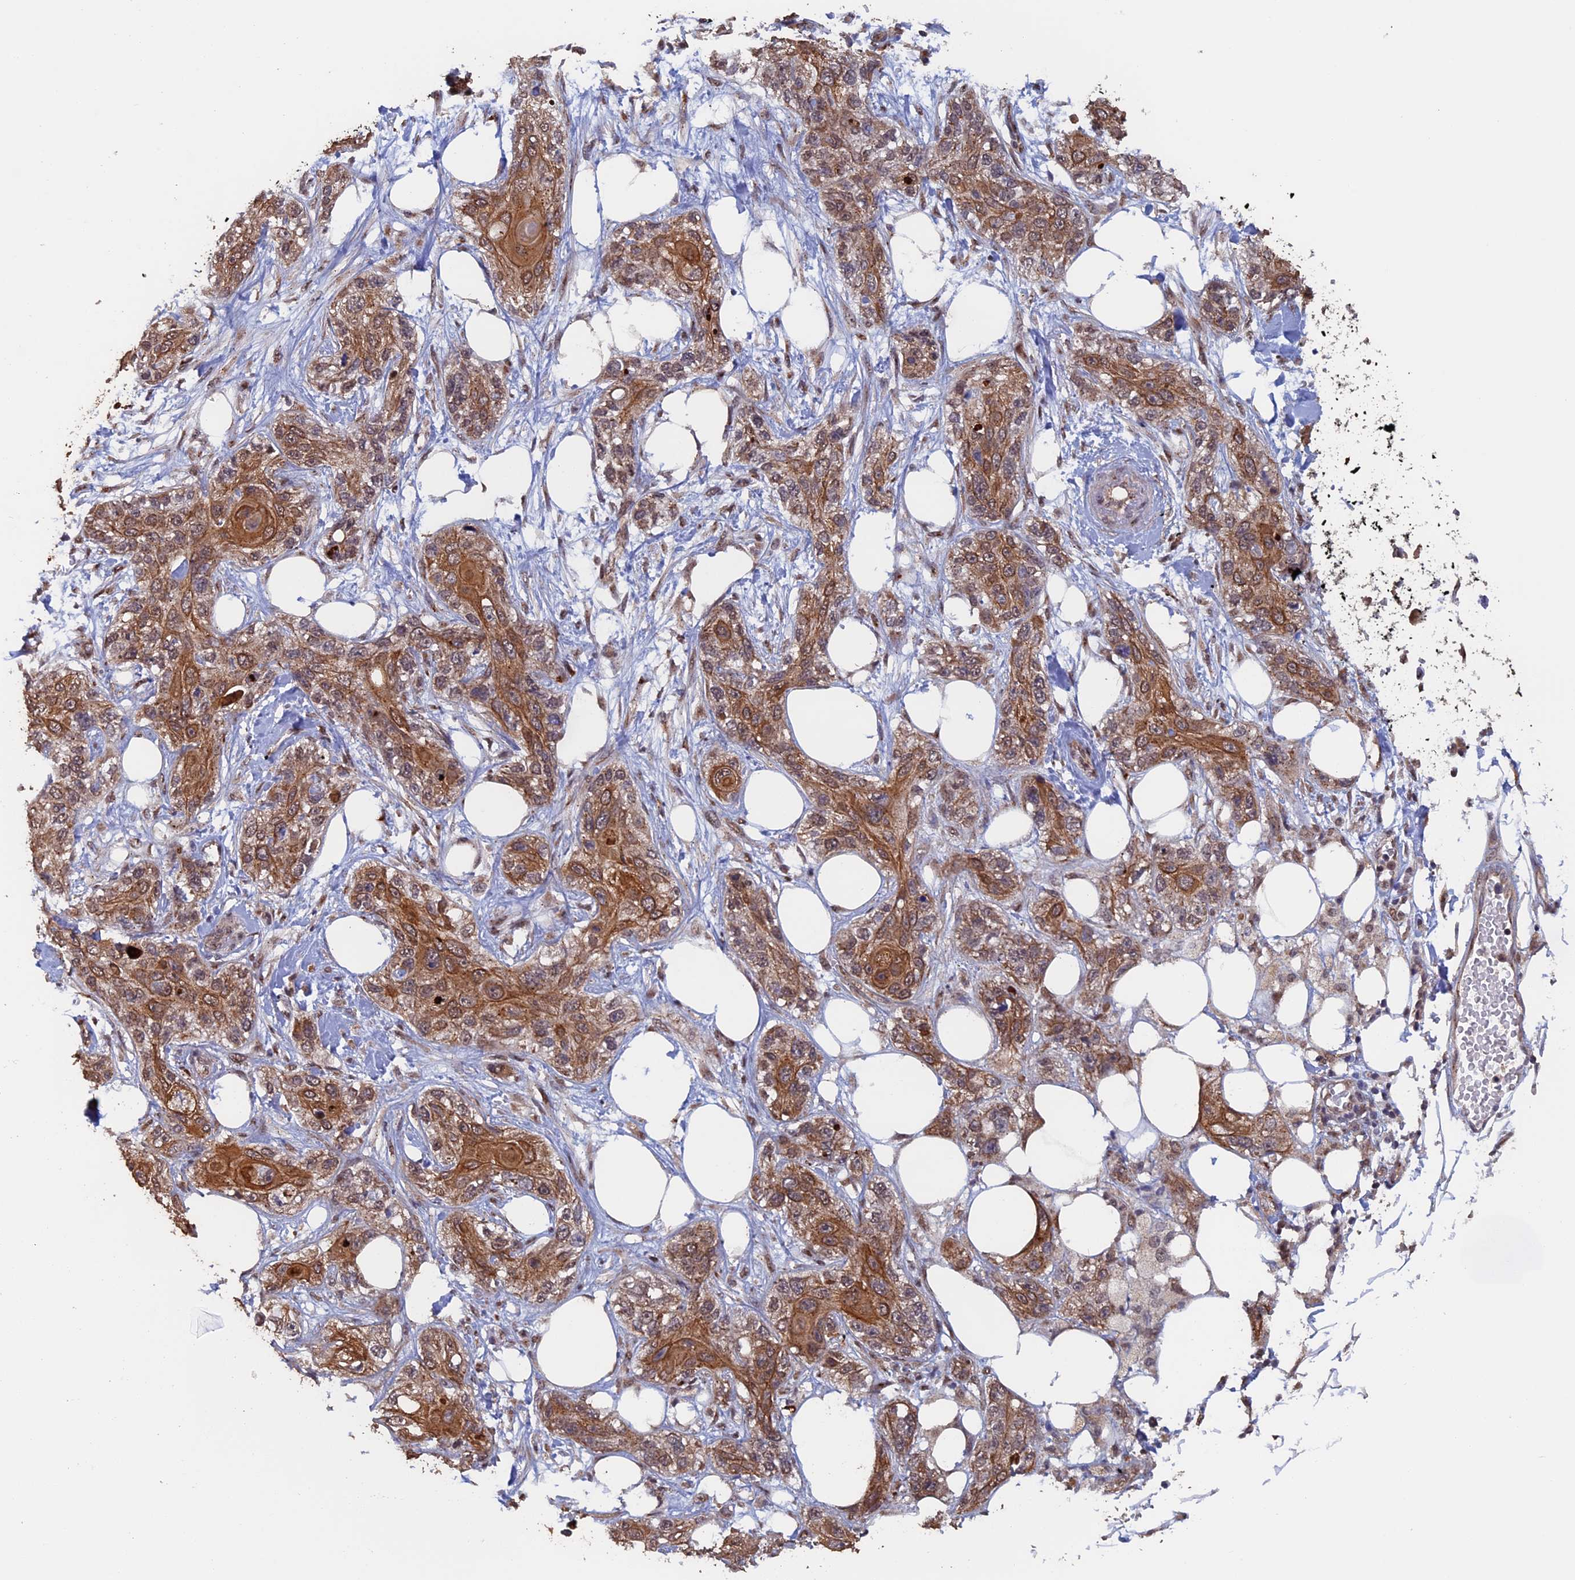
{"staining": {"intensity": "moderate", "quantity": ">75%", "location": "cytoplasmic/membranous"}, "tissue": "skin cancer", "cell_type": "Tumor cells", "image_type": "cancer", "snomed": [{"axis": "morphology", "description": "Normal tissue, NOS"}, {"axis": "morphology", "description": "Squamous cell carcinoma, NOS"}, {"axis": "topography", "description": "Skin"}], "caption": "Immunohistochemistry histopathology image of neoplastic tissue: squamous cell carcinoma (skin) stained using IHC demonstrates medium levels of moderate protein expression localized specifically in the cytoplasmic/membranous of tumor cells, appearing as a cytoplasmic/membranous brown color.", "gene": "PIGQ", "patient": {"sex": "male", "age": 72}}